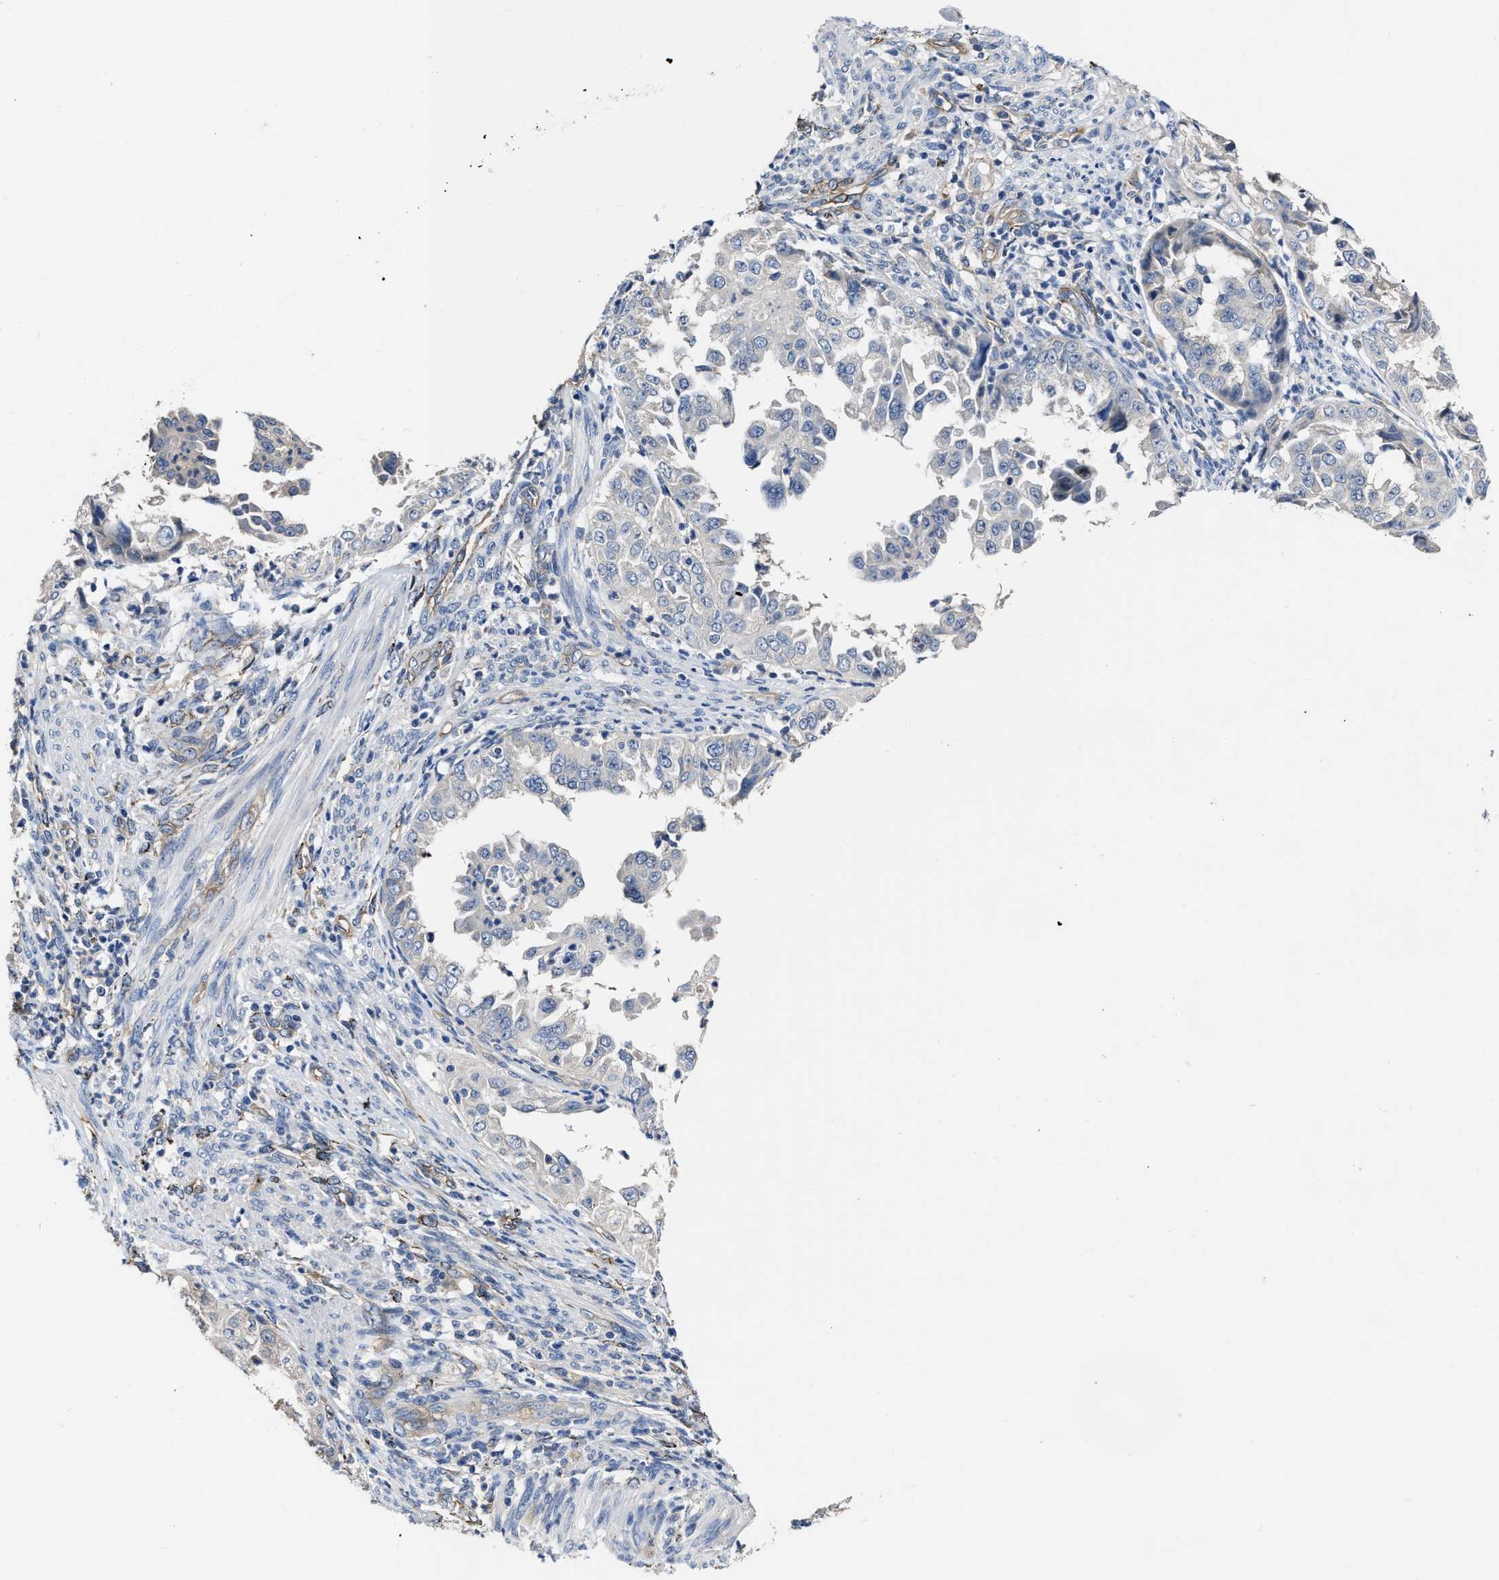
{"staining": {"intensity": "negative", "quantity": "none", "location": "none"}, "tissue": "endometrial cancer", "cell_type": "Tumor cells", "image_type": "cancer", "snomed": [{"axis": "morphology", "description": "Adenocarcinoma, NOS"}, {"axis": "topography", "description": "Endometrium"}], "caption": "IHC of endometrial cancer demonstrates no expression in tumor cells.", "gene": "C22orf42", "patient": {"sex": "female", "age": 85}}